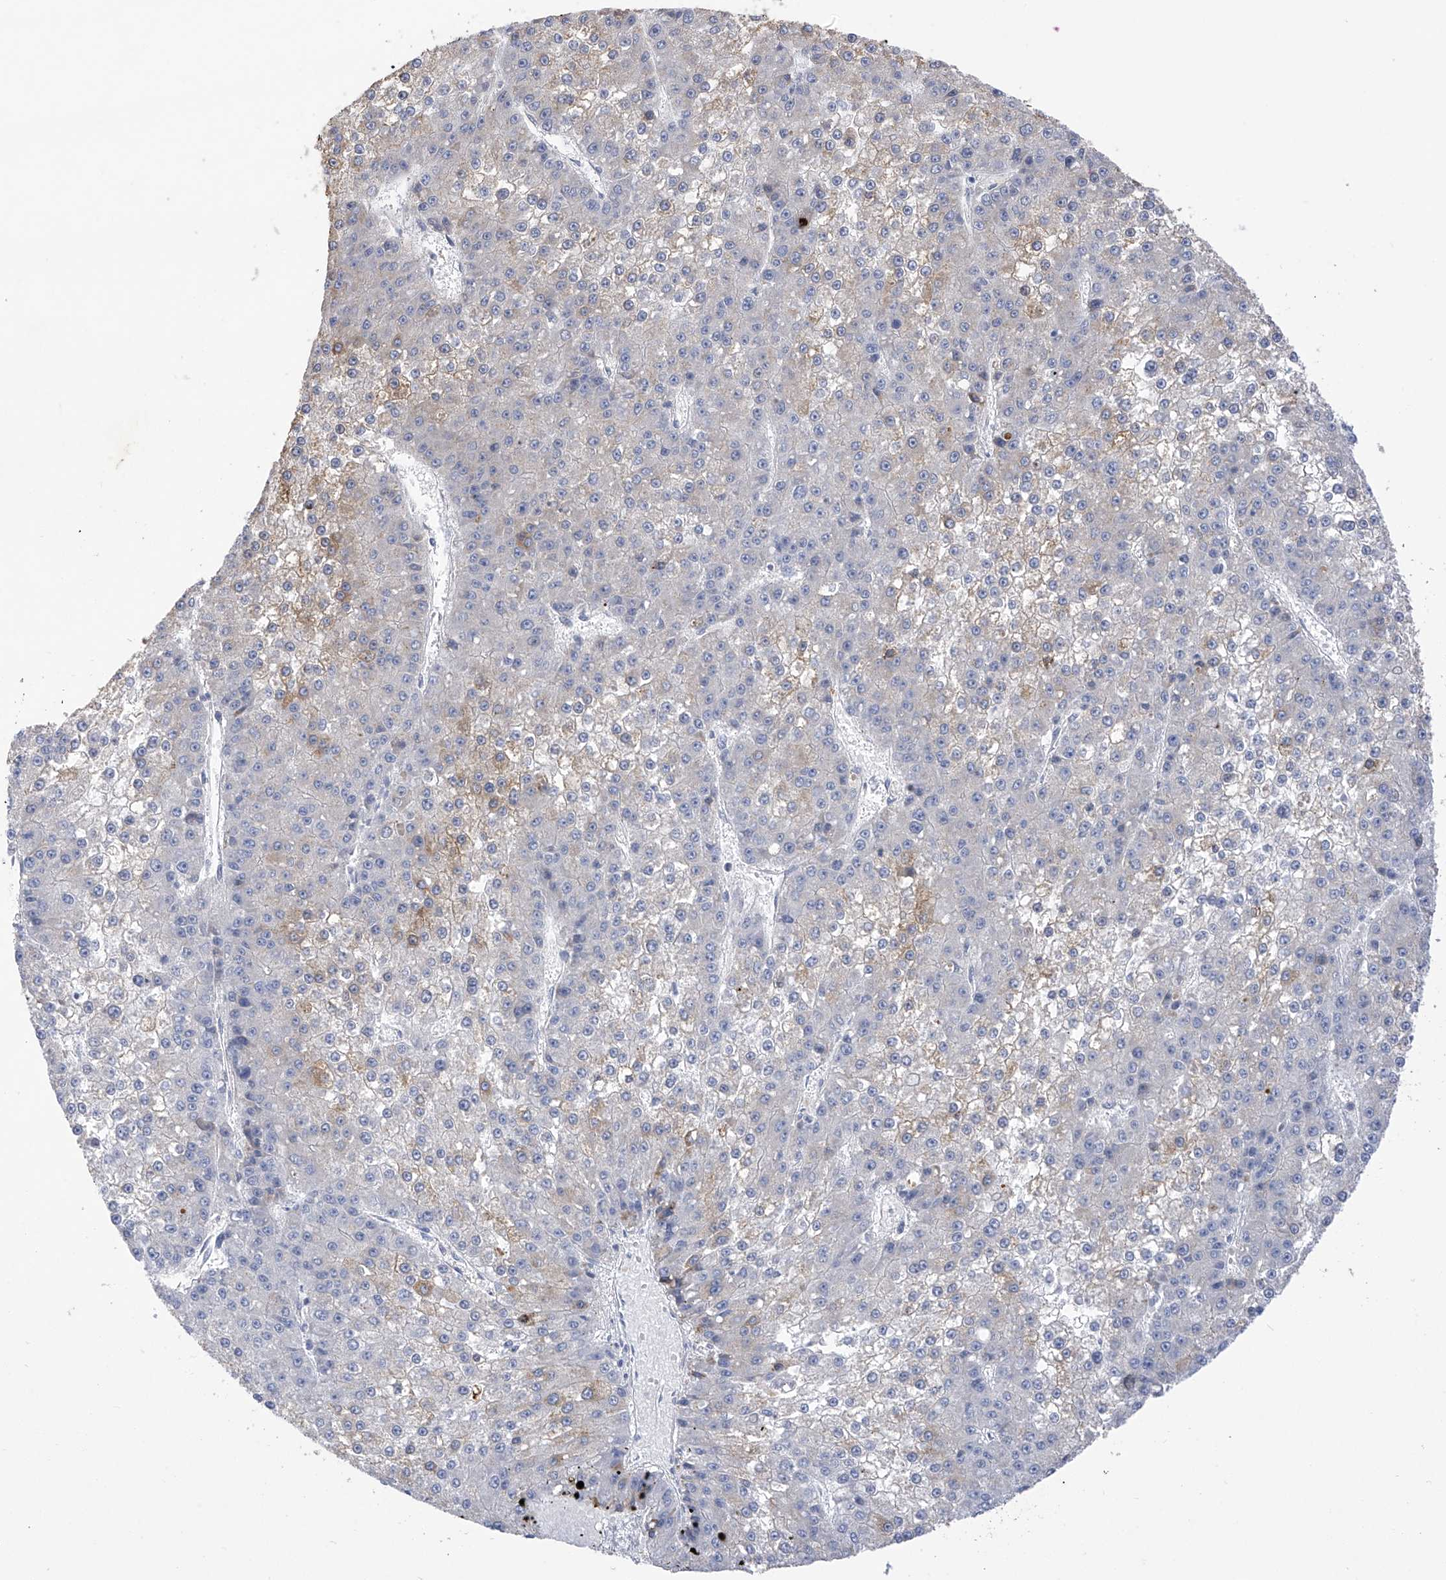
{"staining": {"intensity": "moderate", "quantity": "<25%", "location": "cytoplasmic/membranous"}, "tissue": "liver cancer", "cell_type": "Tumor cells", "image_type": "cancer", "snomed": [{"axis": "morphology", "description": "Carcinoma, Hepatocellular, NOS"}, {"axis": "topography", "description": "Liver"}], "caption": "Immunohistochemistry (IHC) of human liver cancer (hepatocellular carcinoma) shows low levels of moderate cytoplasmic/membranous expression in approximately <25% of tumor cells.", "gene": "SLCO4A1", "patient": {"sex": "female", "age": 73}}